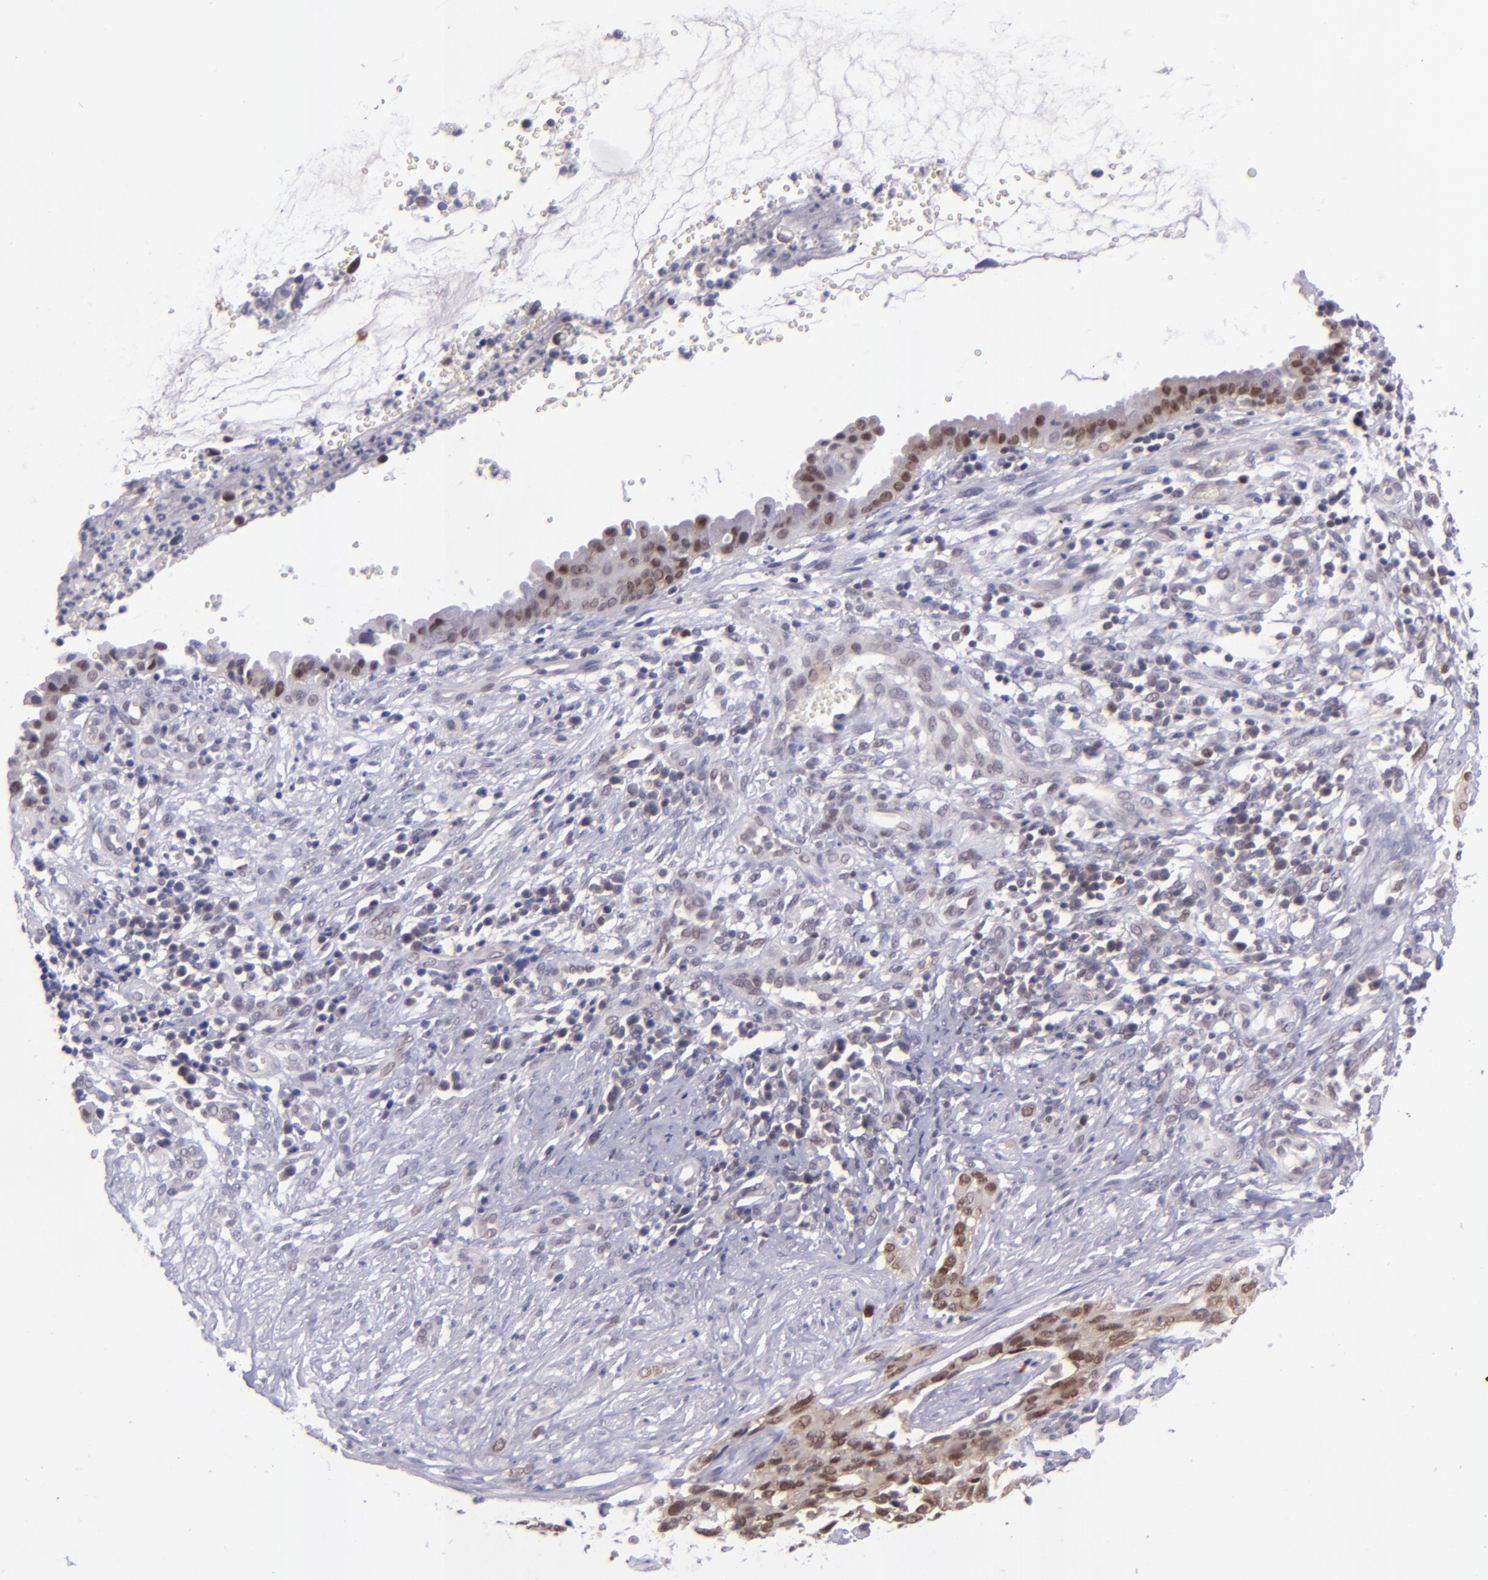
{"staining": {"intensity": "moderate", "quantity": ">75%", "location": "nuclear"}, "tissue": "cervical cancer", "cell_type": "Tumor cells", "image_type": "cancer", "snomed": [{"axis": "morphology", "description": "Normal tissue, NOS"}, {"axis": "morphology", "description": "Squamous cell carcinoma, NOS"}, {"axis": "topography", "description": "Cervix"}], "caption": "IHC of human cervical cancer demonstrates medium levels of moderate nuclear staining in about >75% of tumor cells.", "gene": "BAG1", "patient": {"sex": "female", "age": 45}}